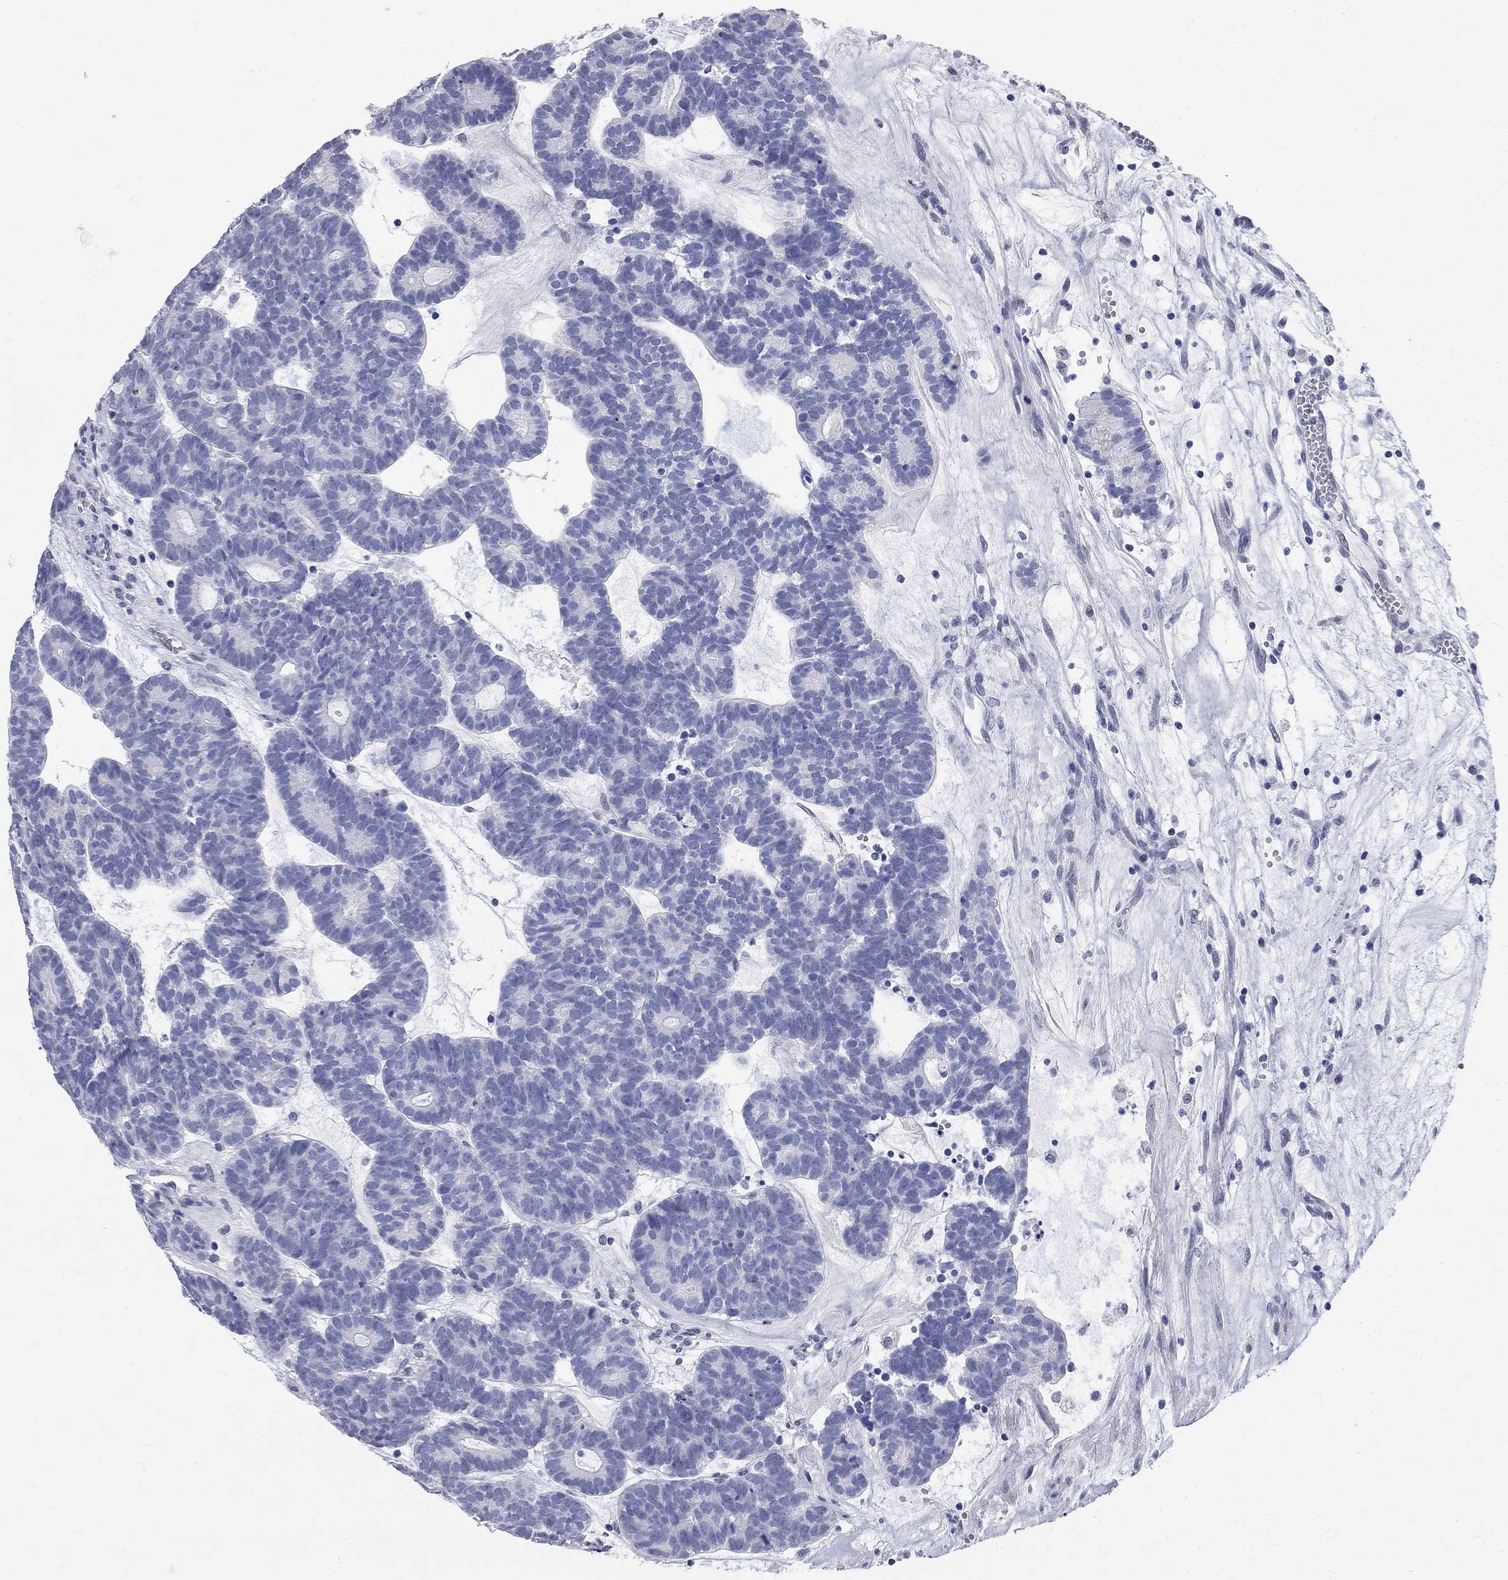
{"staining": {"intensity": "negative", "quantity": "none", "location": "none"}, "tissue": "head and neck cancer", "cell_type": "Tumor cells", "image_type": "cancer", "snomed": [{"axis": "morphology", "description": "Adenocarcinoma, NOS"}, {"axis": "topography", "description": "Head-Neck"}], "caption": "A micrograph of head and neck cancer stained for a protein reveals no brown staining in tumor cells.", "gene": "BPIFB1", "patient": {"sex": "female", "age": 81}}